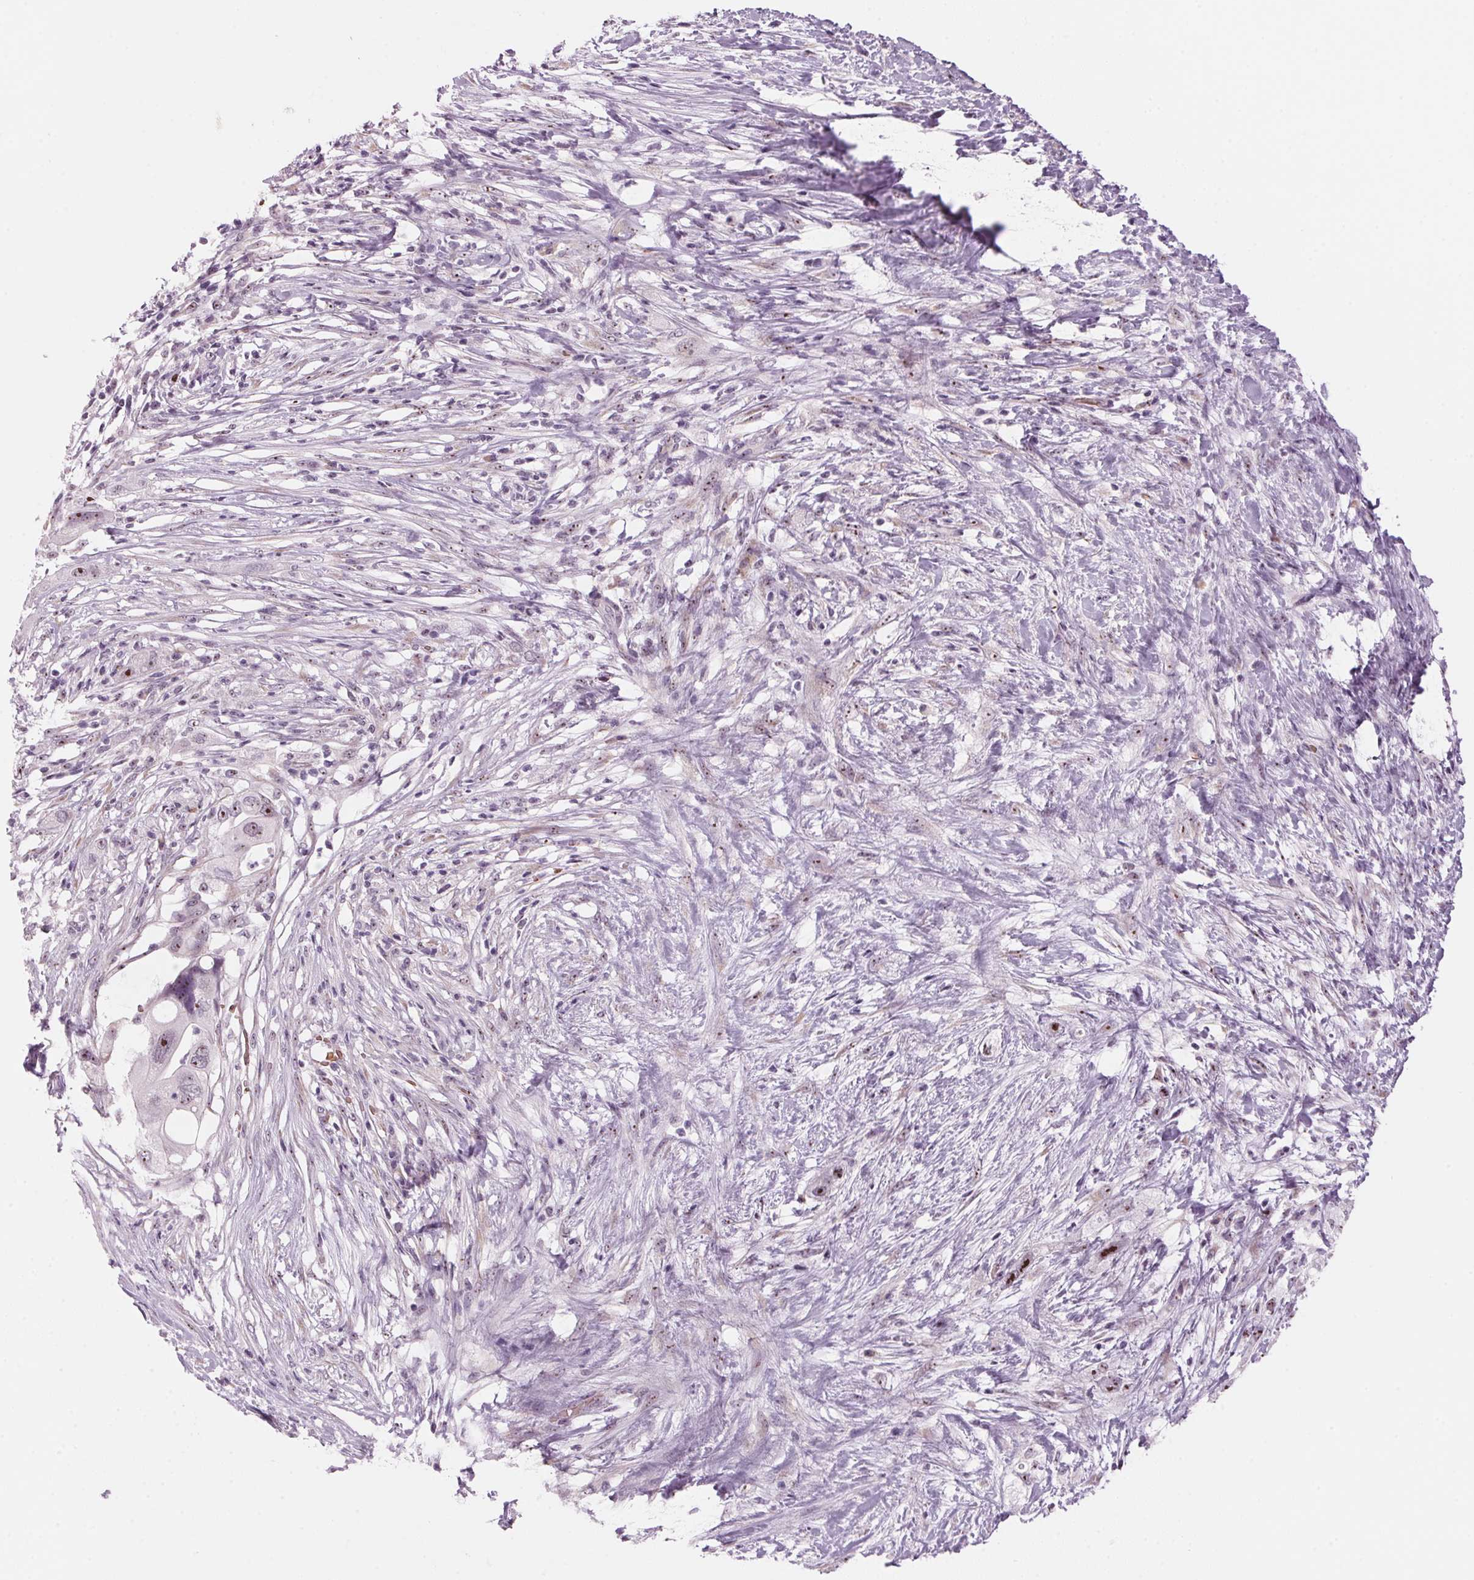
{"staining": {"intensity": "weak", "quantity": "25%-75%", "location": "nuclear"}, "tissue": "pancreatic cancer", "cell_type": "Tumor cells", "image_type": "cancer", "snomed": [{"axis": "morphology", "description": "Adenocarcinoma, NOS"}, {"axis": "topography", "description": "Pancreas"}], "caption": "IHC photomicrograph of pancreatic adenocarcinoma stained for a protein (brown), which reveals low levels of weak nuclear staining in approximately 25%-75% of tumor cells.", "gene": "DNTTIP2", "patient": {"sex": "female", "age": 72}}